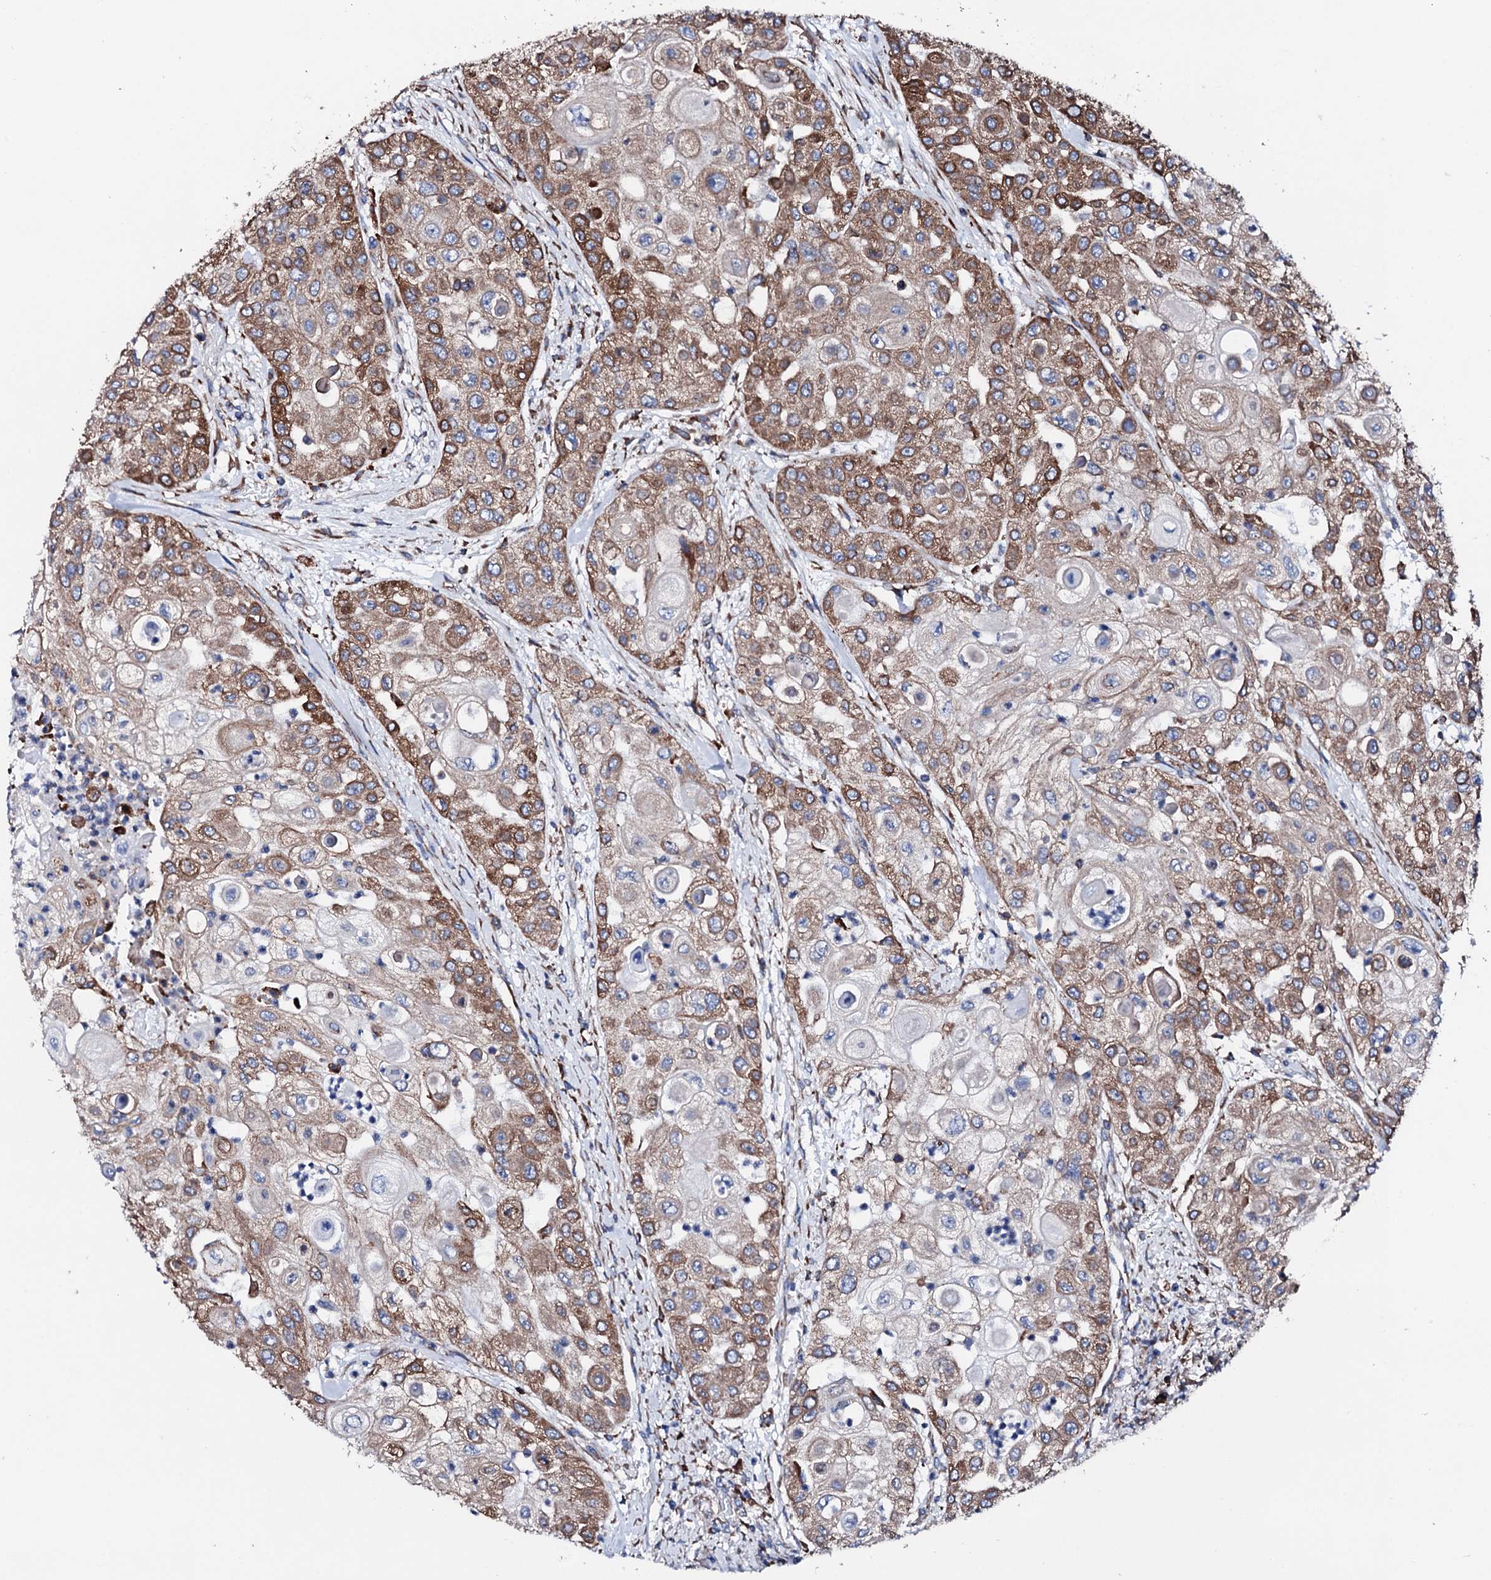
{"staining": {"intensity": "moderate", "quantity": ">75%", "location": "cytoplasmic/membranous"}, "tissue": "urothelial cancer", "cell_type": "Tumor cells", "image_type": "cancer", "snomed": [{"axis": "morphology", "description": "Urothelial carcinoma, High grade"}, {"axis": "topography", "description": "Urinary bladder"}], "caption": "Immunohistochemistry (IHC) micrograph of neoplastic tissue: human high-grade urothelial carcinoma stained using immunohistochemistry (IHC) demonstrates medium levels of moderate protein expression localized specifically in the cytoplasmic/membranous of tumor cells, appearing as a cytoplasmic/membranous brown color.", "gene": "AMDHD1", "patient": {"sex": "female", "age": 79}}